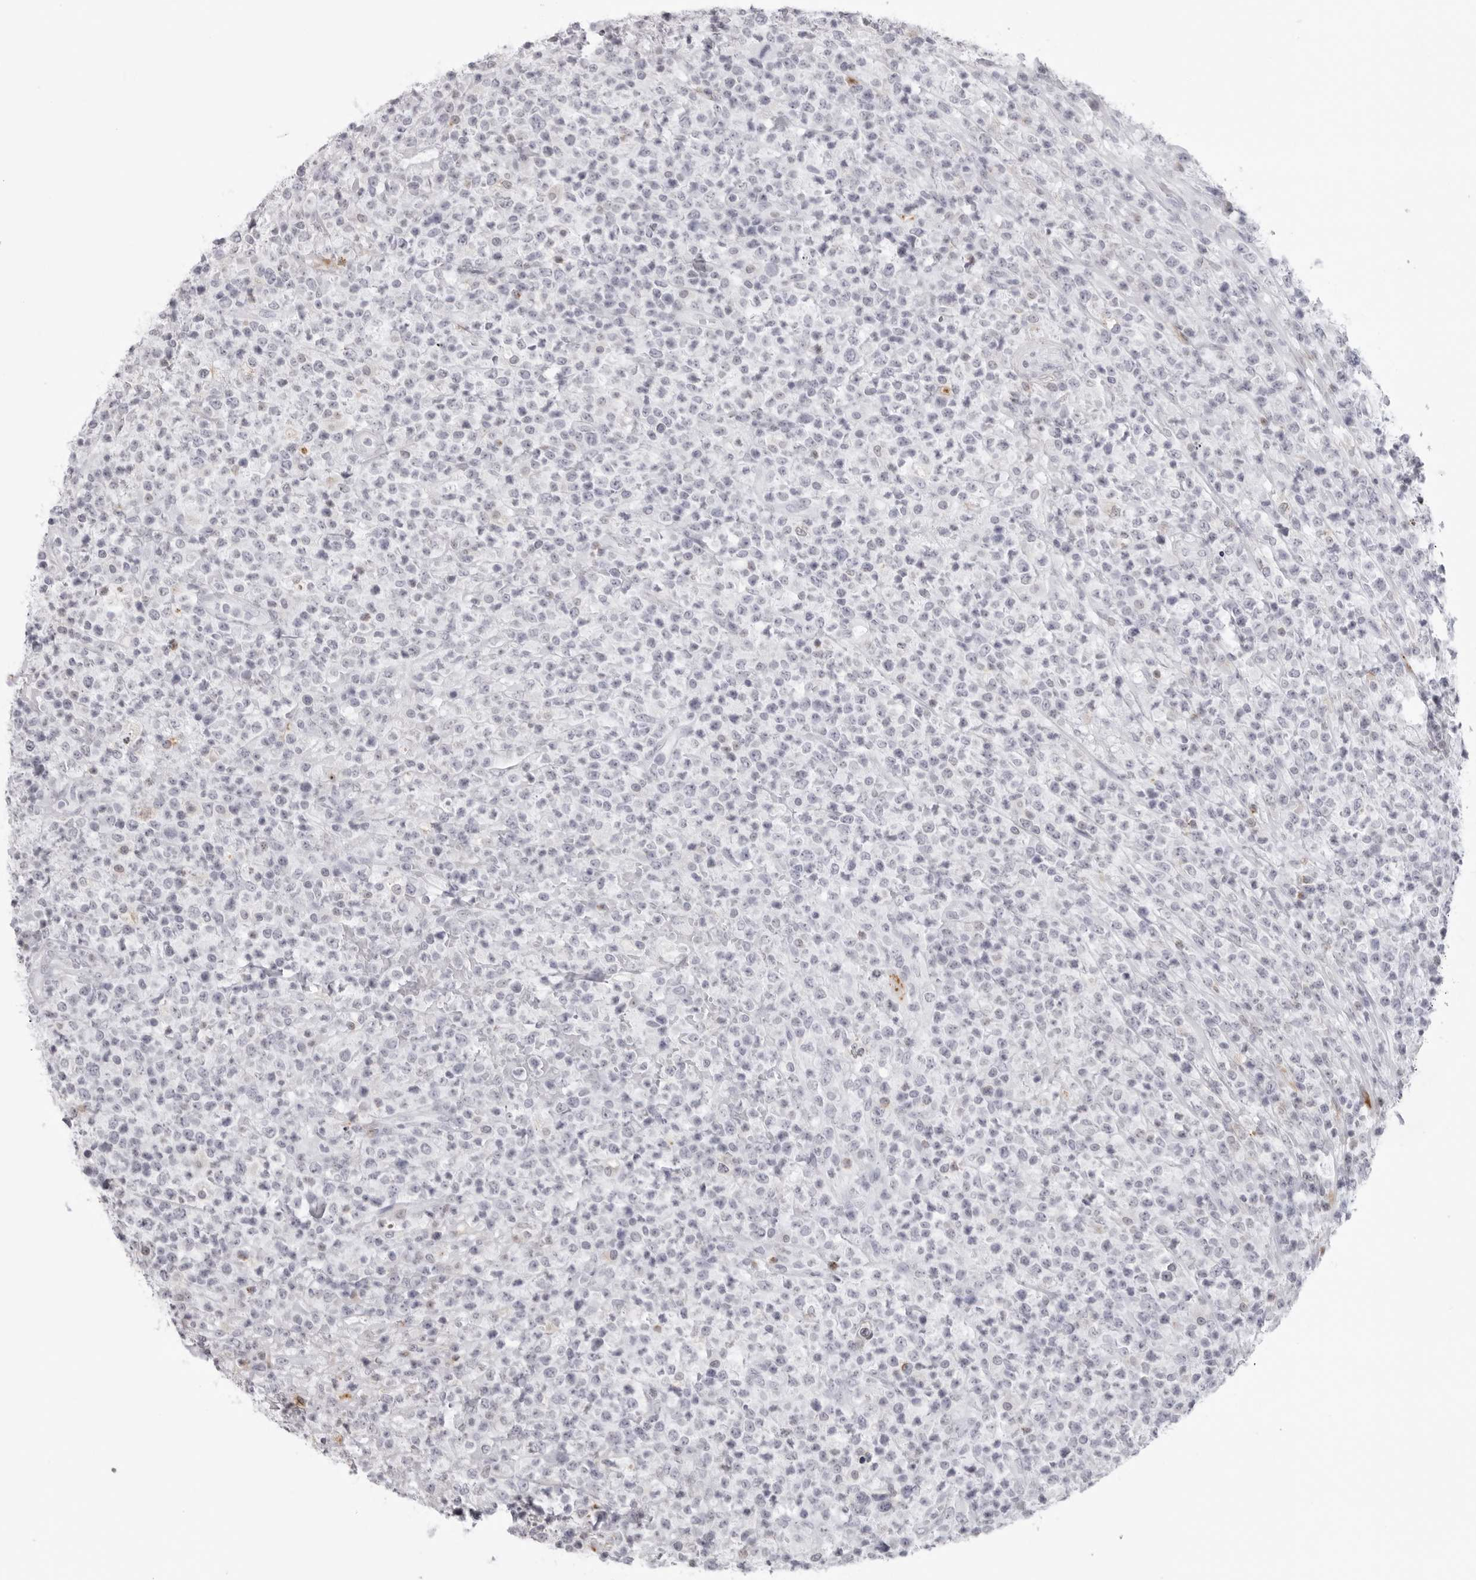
{"staining": {"intensity": "negative", "quantity": "none", "location": "none"}, "tissue": "lymphoma", "cell_type": "Tumor cells", "image_type": "cancer", "snomed": [{"axis": "morphology", "description": "Malignant lymphoma, non-Hodgkin's type, High grade"}, {"axis": "topography", "description": "Colon"}], "caption": "Tumor cells show no significant positivity in malignant lymphoma, non-Hodgkin's type (high-grade).", "gene": "IL25", "patient": {"sex": "female", "age": 53}}